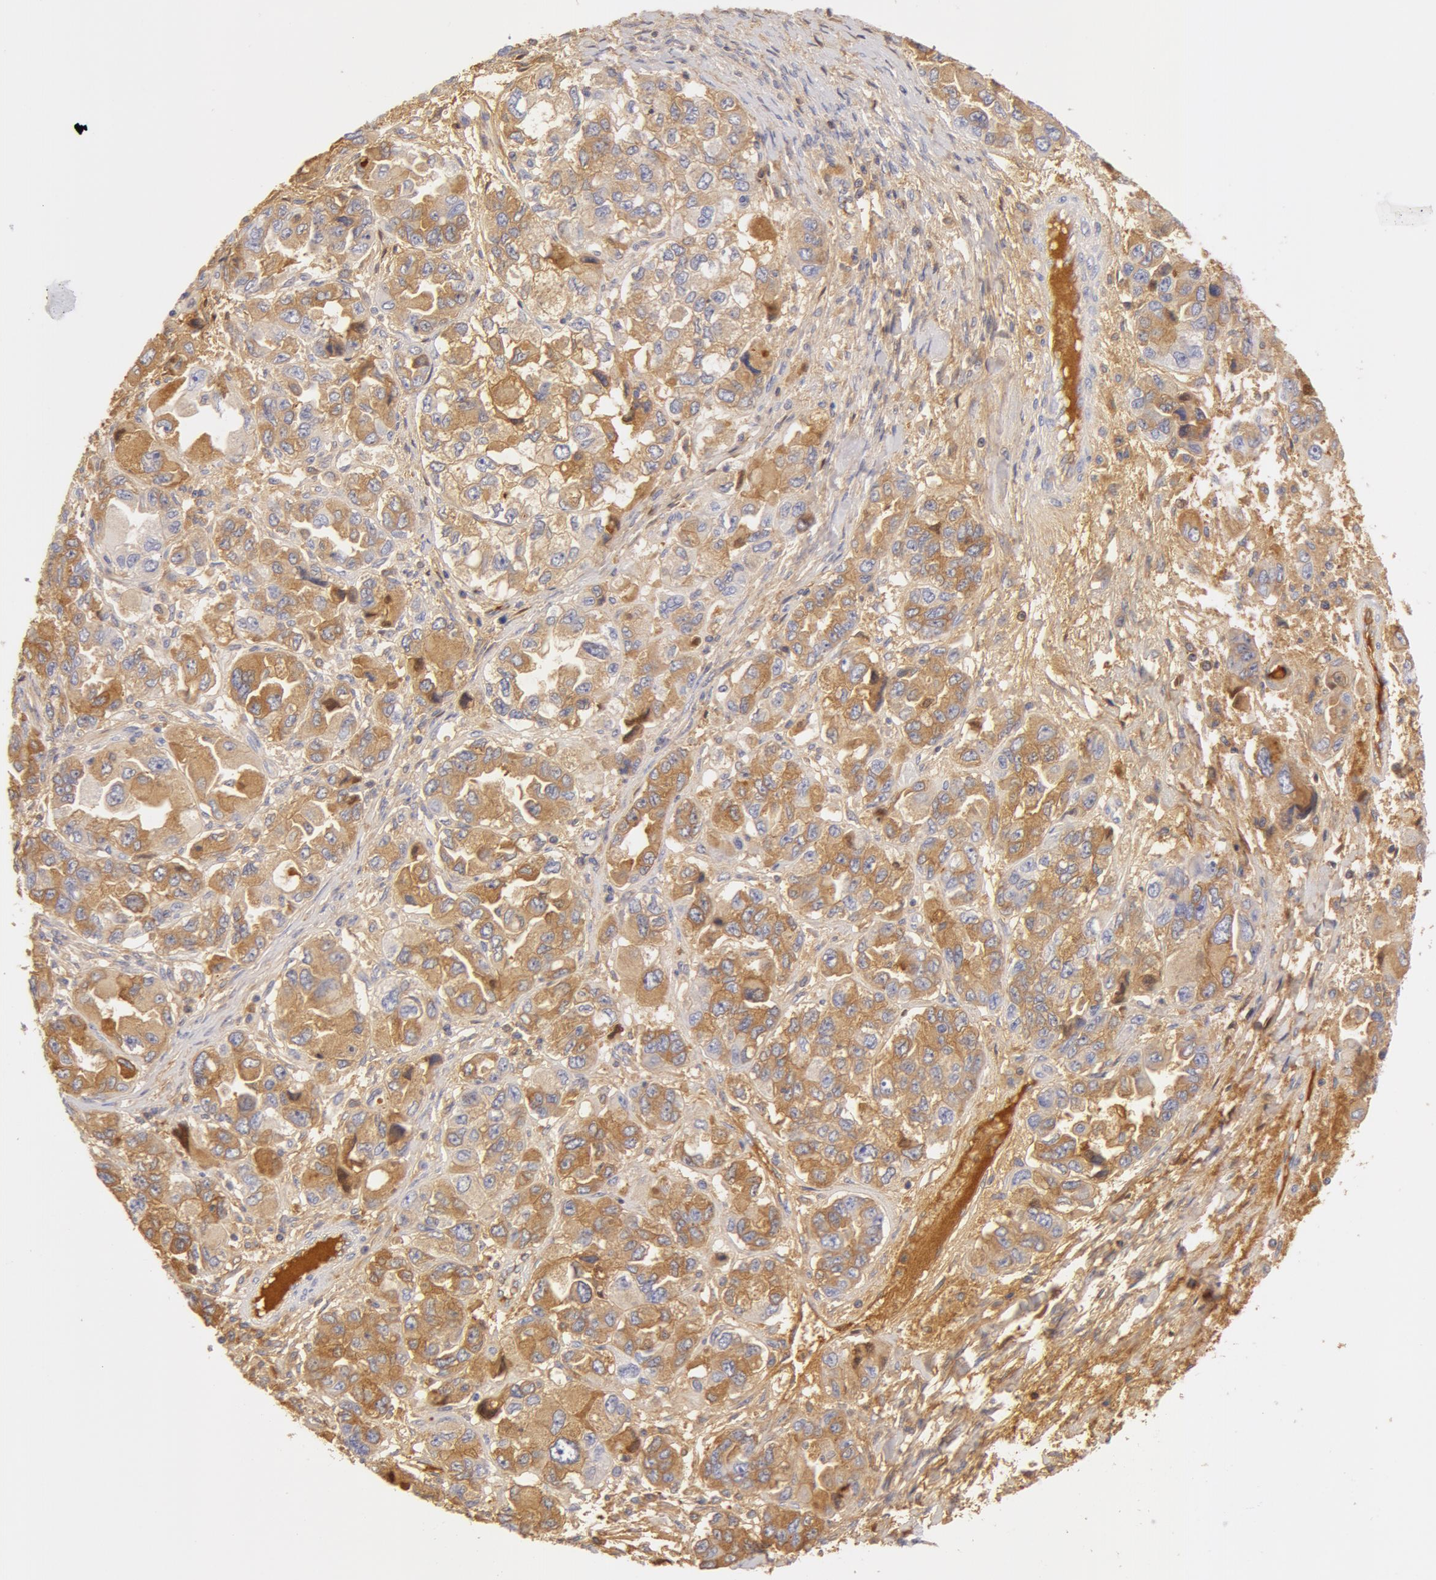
{"staining": {"intensity": "moderate", "quantity": ">75%", "location": "cytoplasmic/membranous"}, "tissue": "ovarian cancer", "cell_type": "Tumor cells", "image_type": "cancer", "snomed": [{"axis": "morphology", "description": "Cystadenocarcinoma, serous, NOS"}, {"axis": "topography", "description": "Ovary"}], "caption": "The photomicrograph reveals immunohistochemical staining of ovarian cancer. There is moderate cytoplasmic/membranous staining is appreciated in about >75% of tumor cells.", "gene": "GC", "patient": {"sex": "female", "age": 84}}